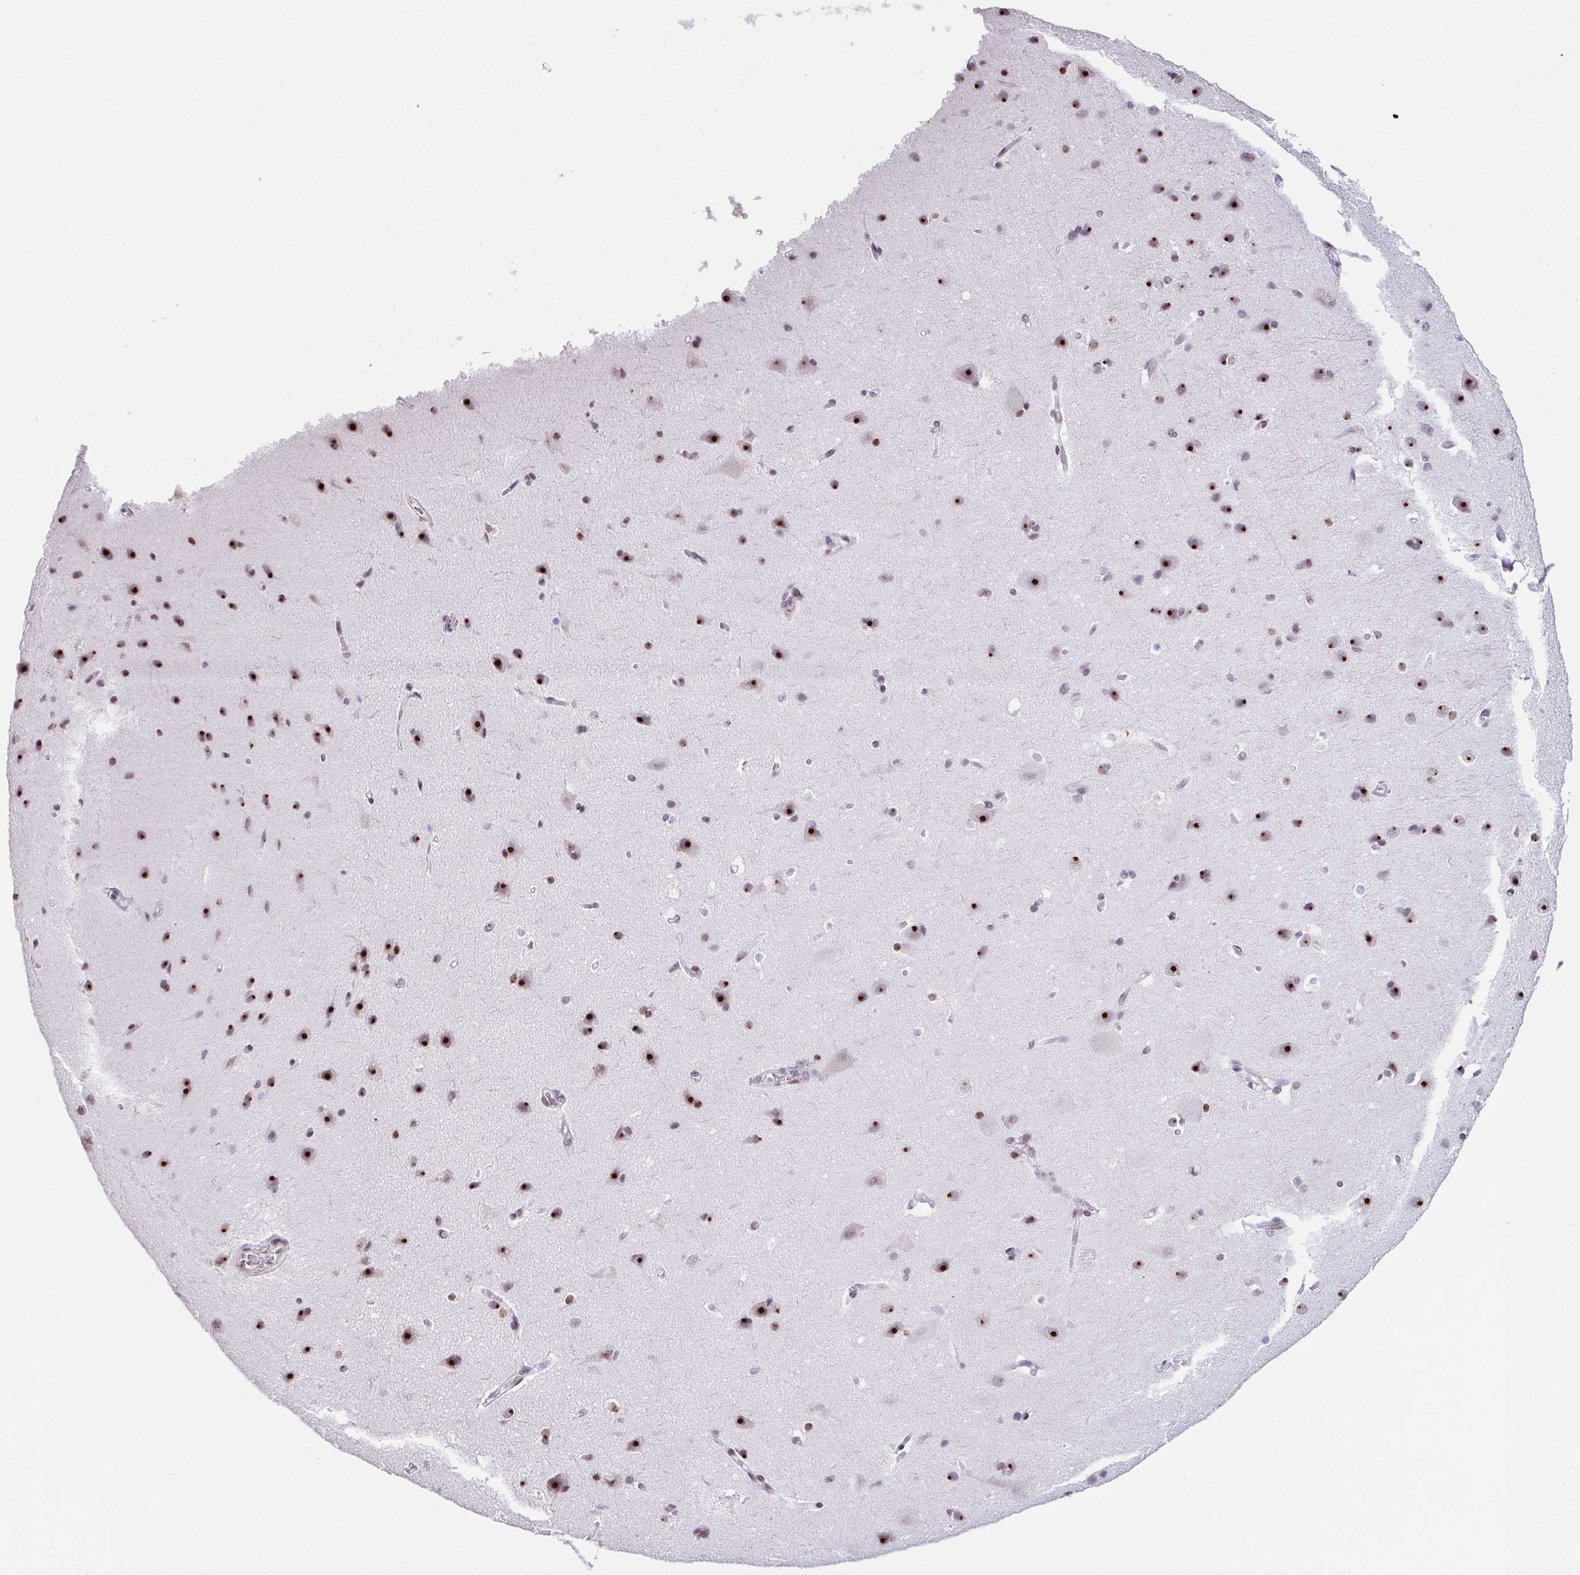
{"staining": {"intensity": "negative", "quantity": "none", "location": "none"}, "tissue": "cerebral cortex", "cell_type": "Endothelial cells", "image_type": "normal", "snomed": [{"axis": "morphology", "description": "Normal tissue, NOS"}, {"axis": "topography", "description": "Cerebral cortex"}], "caption": "Immunohistochemistry of normal cerebral cortex exhibits no positivity in endothelial cells.", "gene": "ZNF800", "patient": {"sex": "male", "age": 37}}